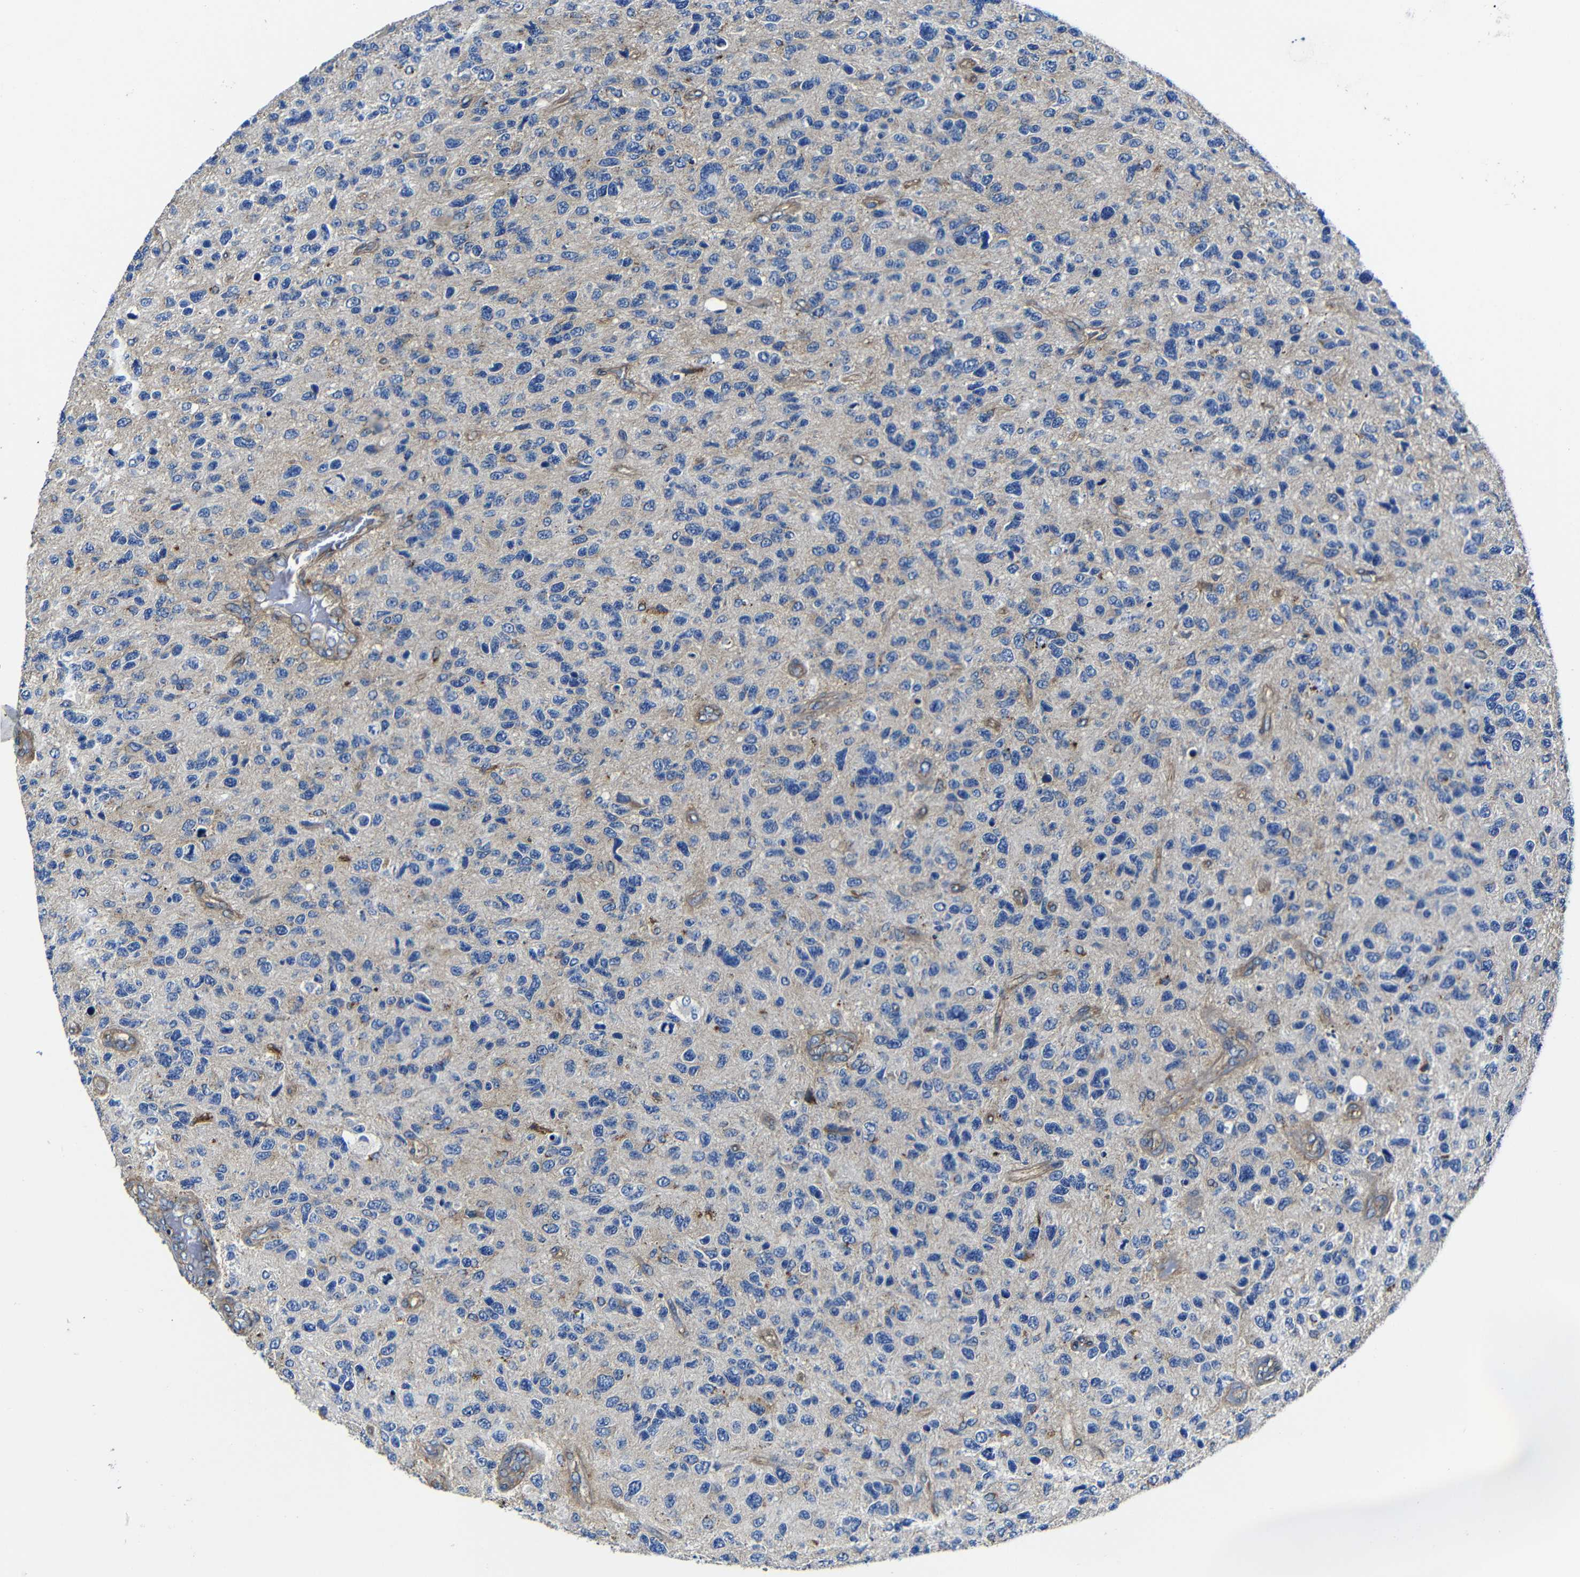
{"staining": {"intensity": "weak", "quantity": "25%-75%", "location": "cytoplasmic/membranous"}, "tissue": "glioma", "cell_type": "Tumor cells", "image_type": "cancer", "snomed": [{"axis": "morphology", "description": "Glioma, malignant, High grade"}, {"axis": "topography", "description": "Brain"}], "caption": "Weak cytoplasmic/membranous protein positivity is seen in about 25%-75% of tumor cells in malignant high-grade glioma. (DAB IHC with brightfield microscopy, high magnification).", "gene": "GIMAP2", "patient": {"sex": "female", "age": 58}}